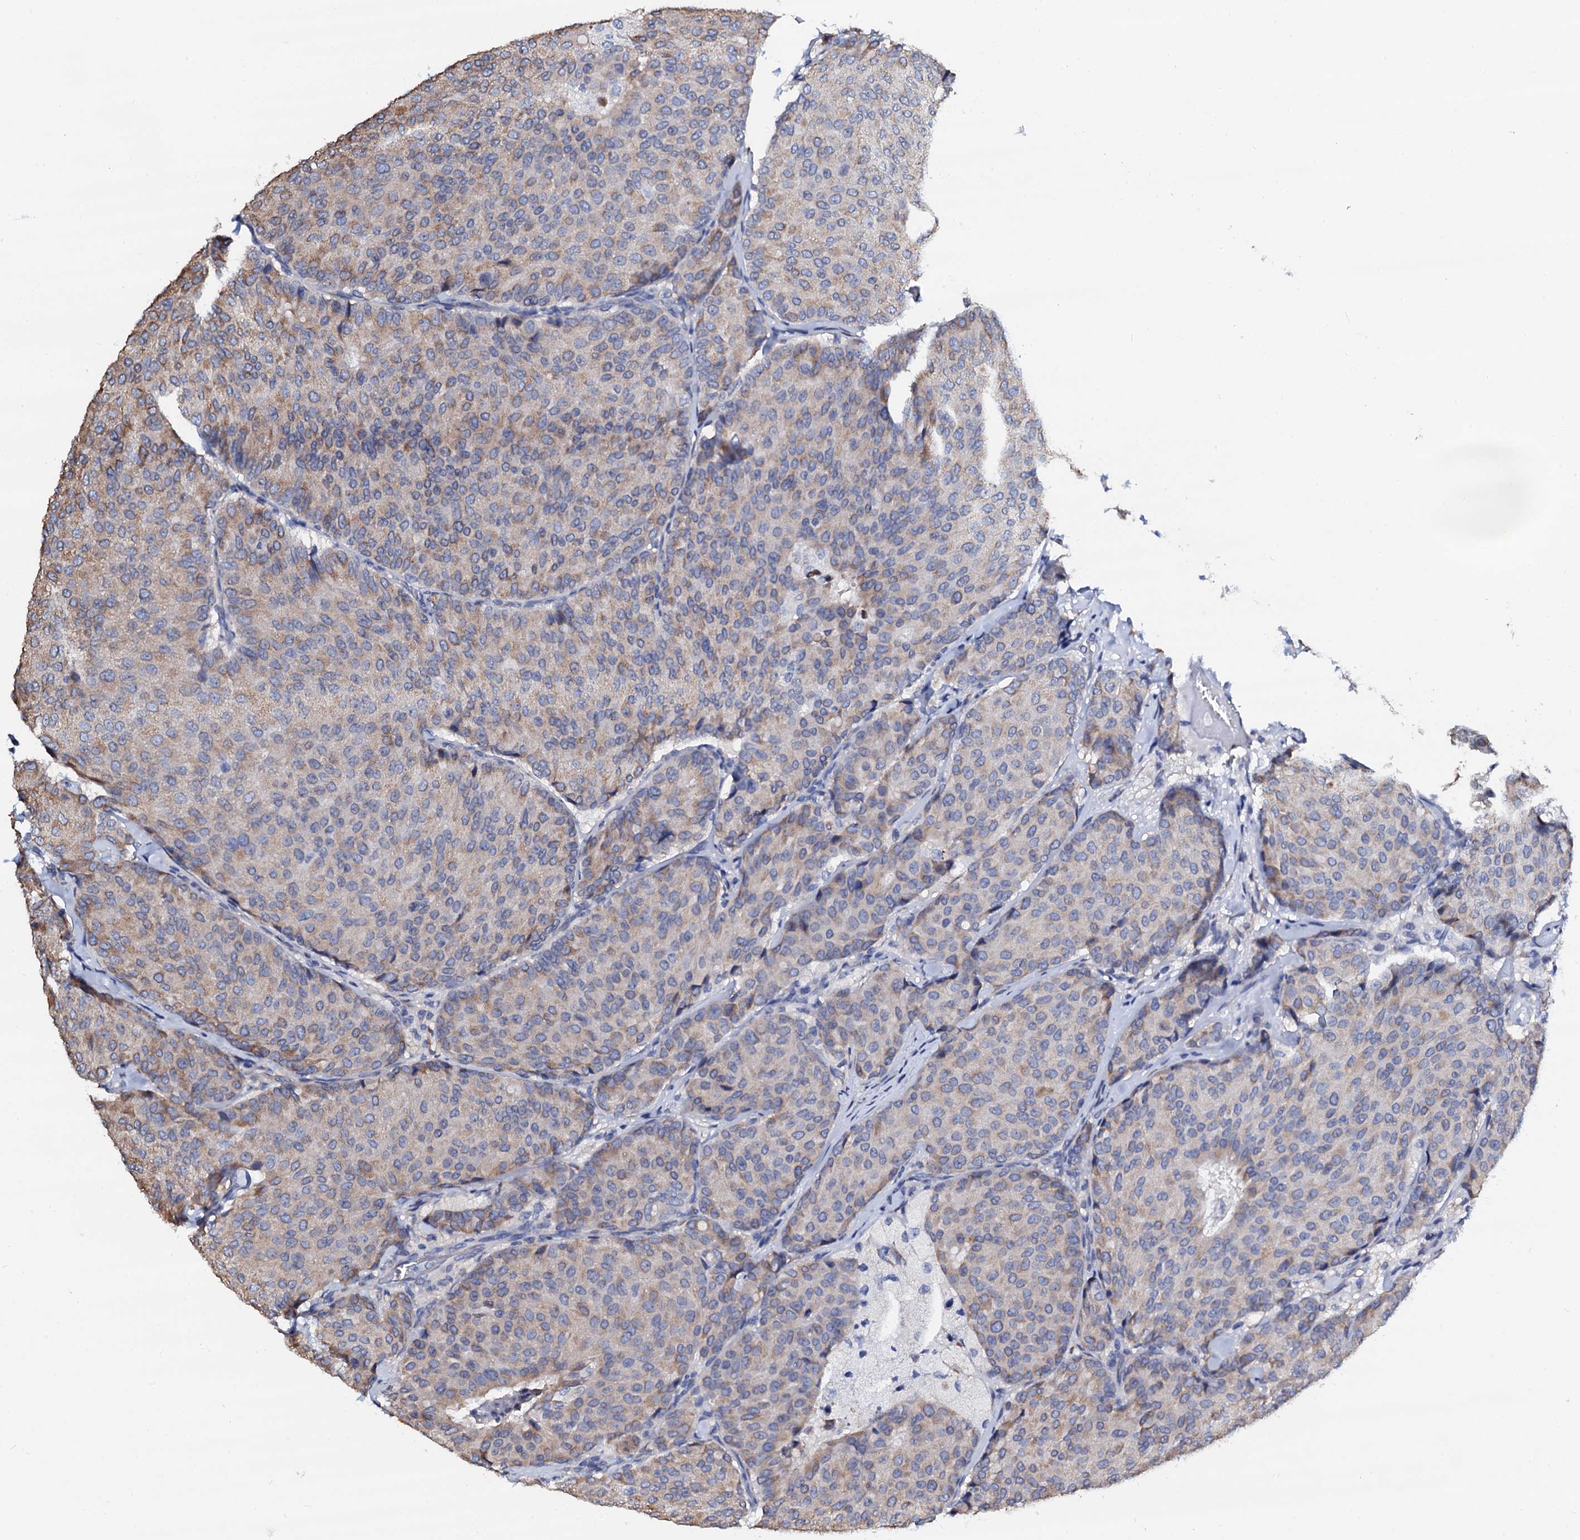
{"staining": {"intensity": "weak", "quantity": "<25%", "location": "cytoplasmic/membranous"}, "tissue": "breast cancer", "cell_type": "Tumor cells", "image_type": "cancer", "snomed": [{"axis": "morphology", "description": "Duct carcinoma"}, {"axis": "topography", "description": "Breast"}], "caption": "Tumor cells are negative for protein expression in human breast cancer.", "gene": "AKAP3", "patient": {"sex": "female", "age": 75}}